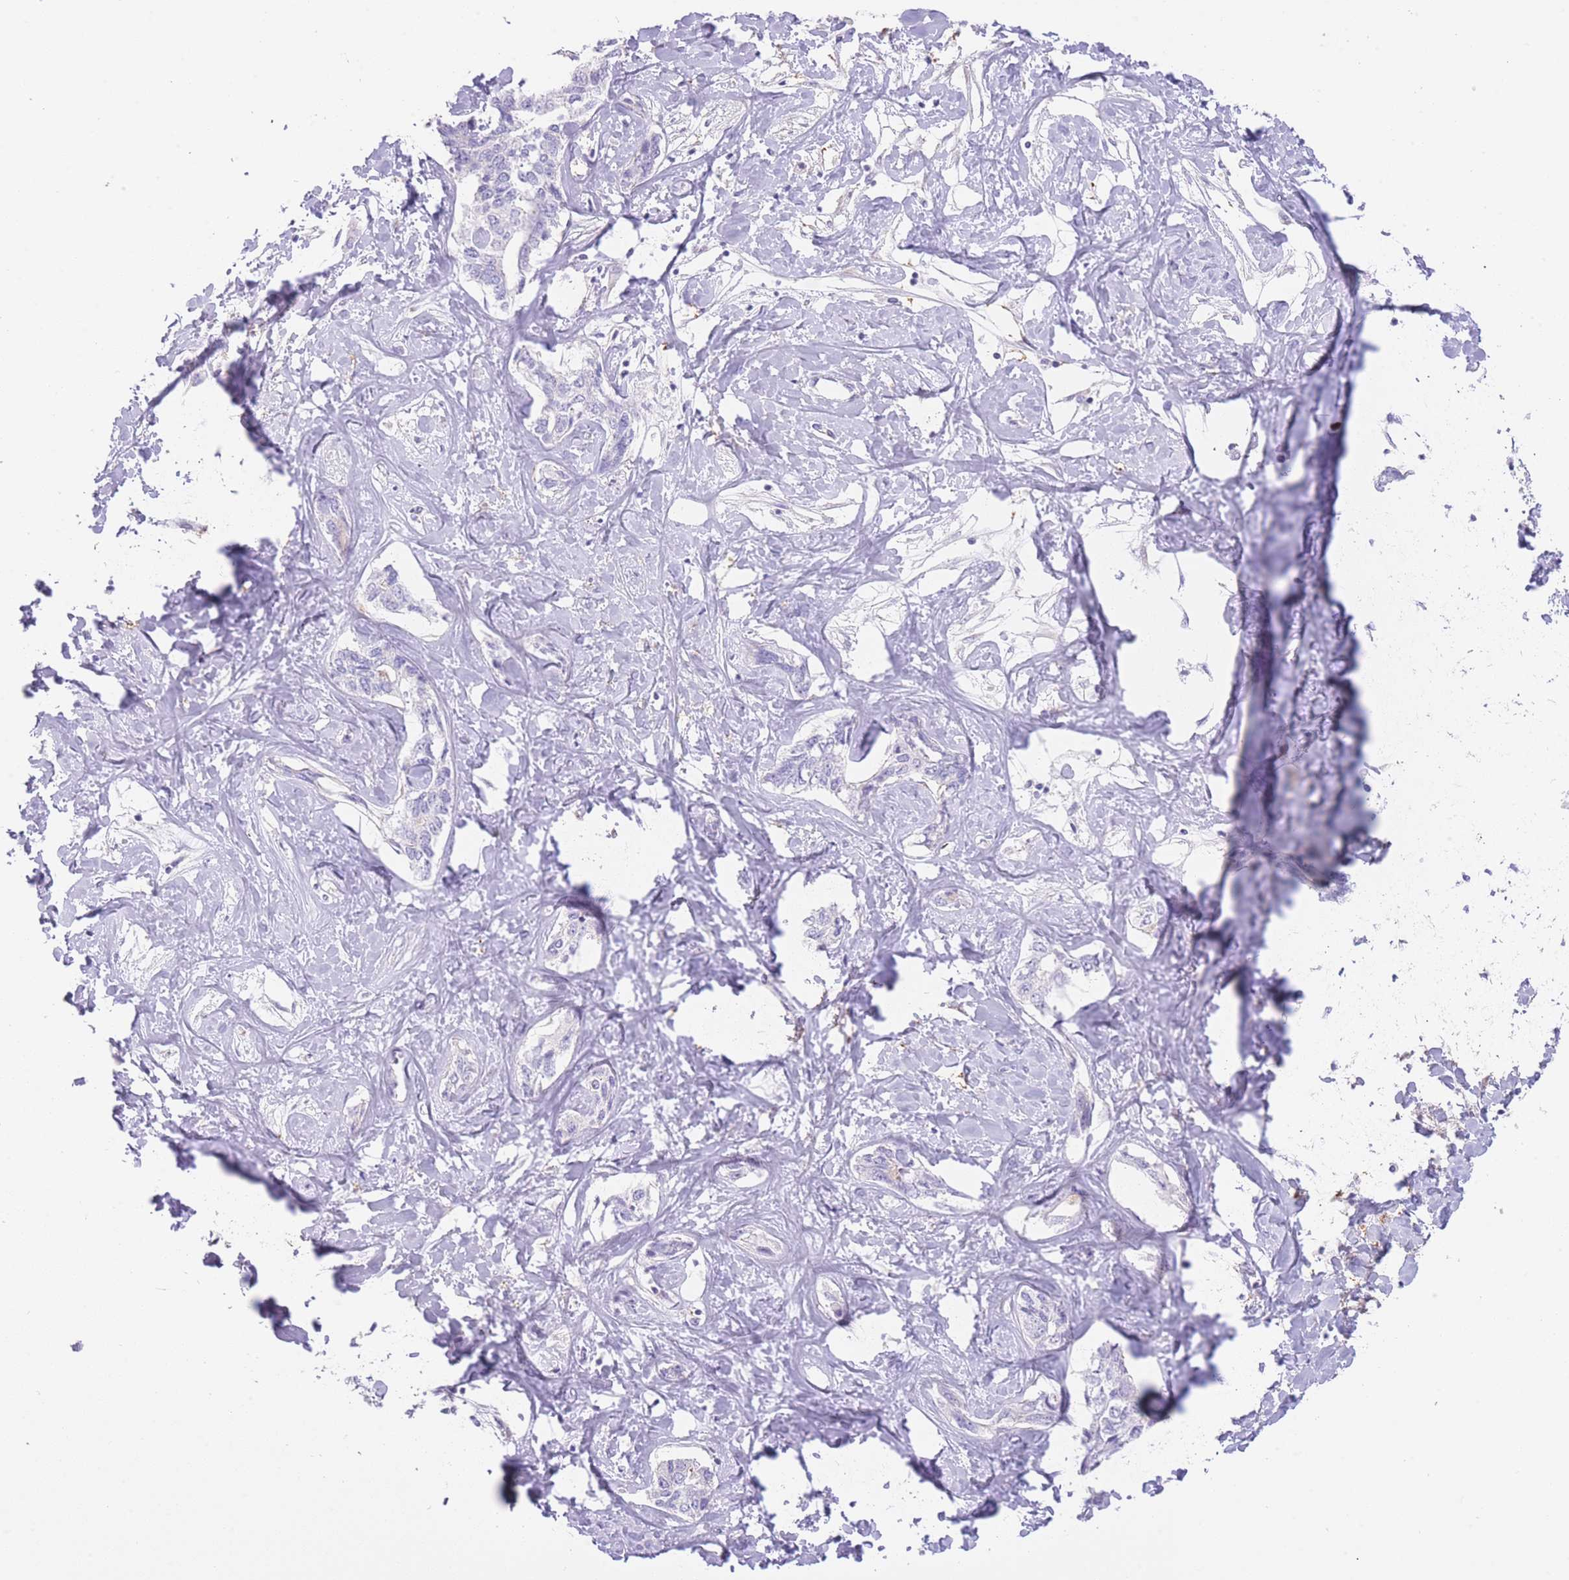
{"staining": {"intensity": "negative", "quantity": "none", "location": "none"}, "tissue": "liver cancer", "cell_type": "Tumor cells", "image_type": "cancer", "snomed": [{"axis": "morphology", "description": "Cholangiocarcinoma"}, {"axis": "topography", "description": "Liver"}], "caption": "Tumor cells show no significant protein staining in cholangiocarcinoma (liver).", "gene": "IMPG1", "patient": {"sex": "male", "age": 59}}